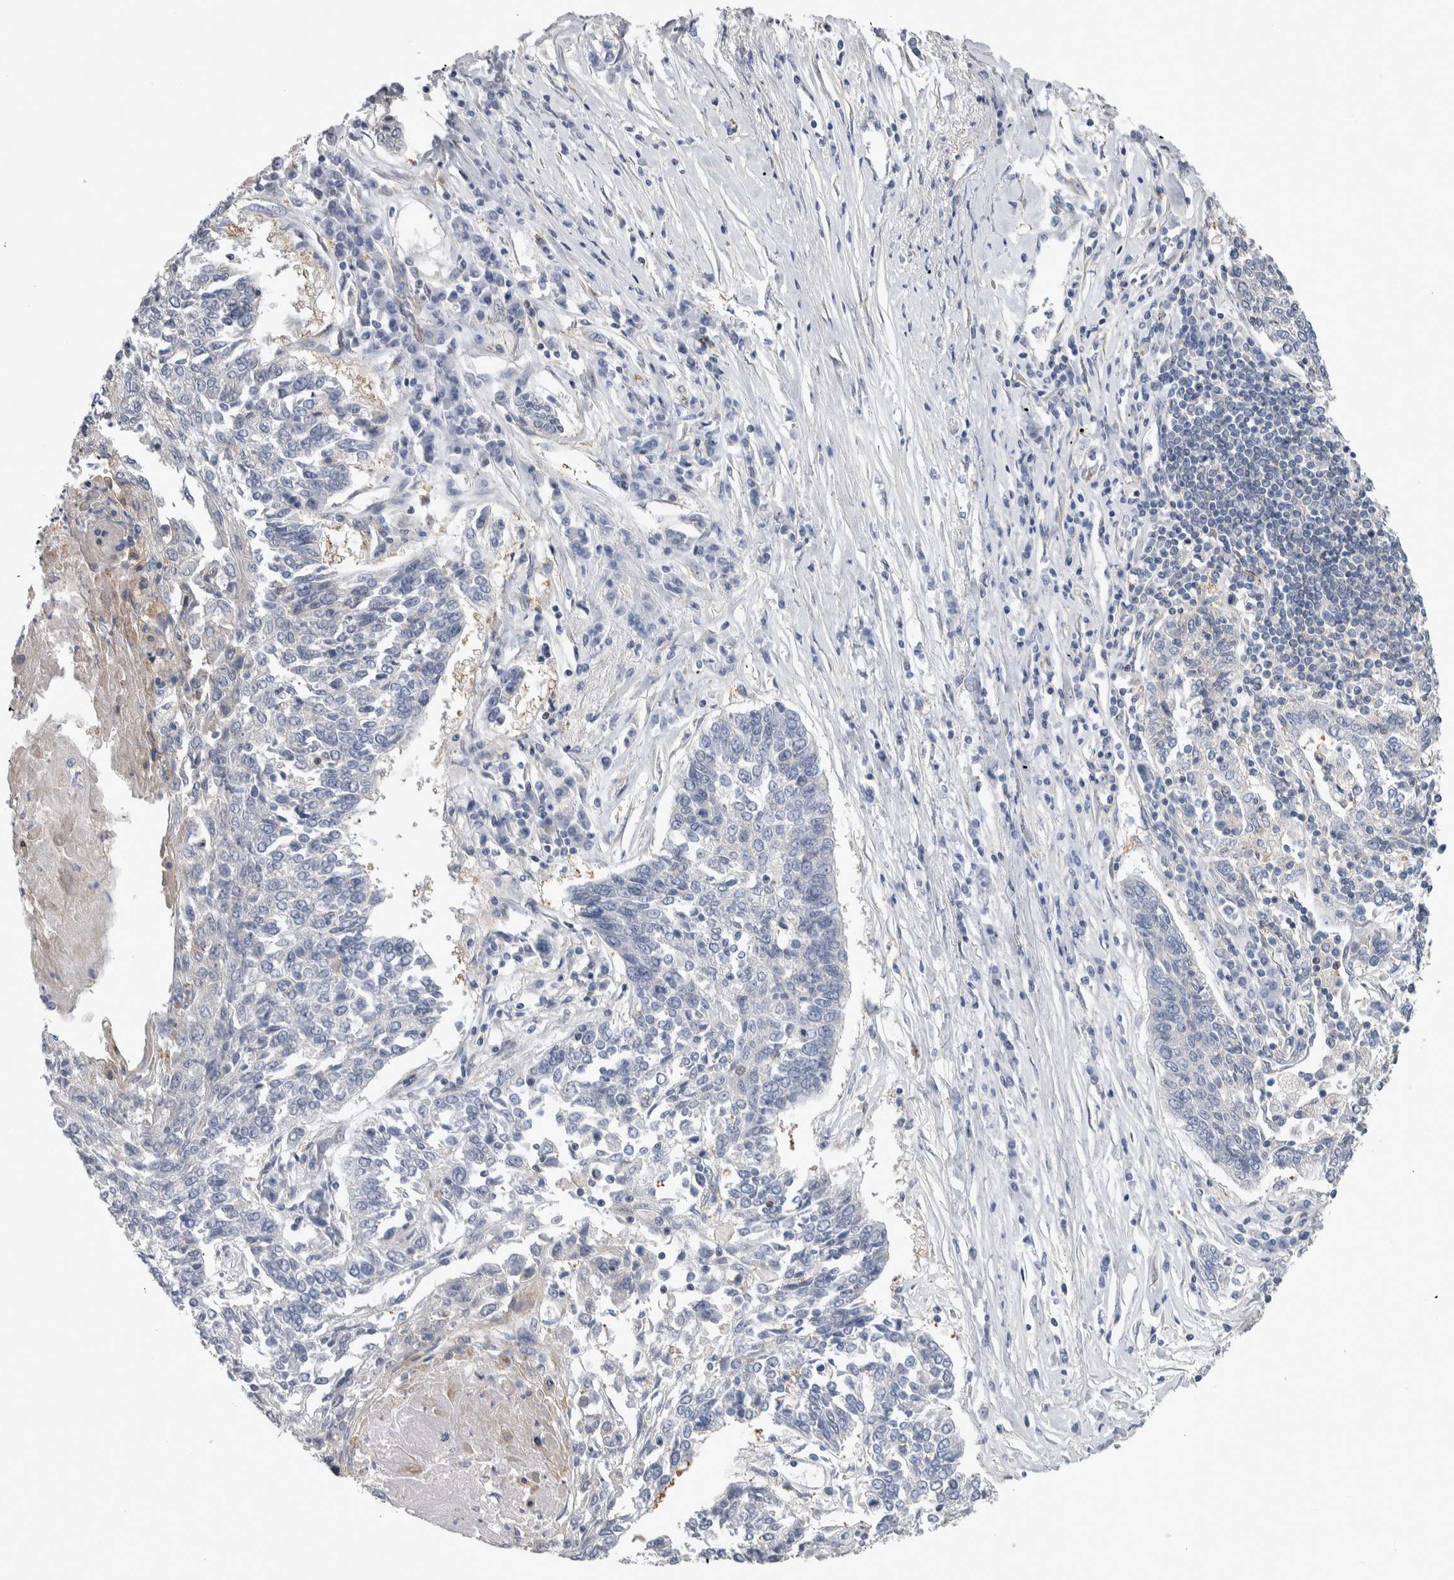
{"staining": {"intensity": "negative", "quantity": "none", "location": "none"}, "tissue": "lung cancer", "cell_type": "Tumor cells", "image_type": "cancer", "snomed": [{"axis": "morphology", "description": "Normal tissue, NOS"}, {"axis": "morphology", "description": "Squamous cell carcinoma, NOS"}, {"axis": "topography", "description": "Cartilage tissue"}, {"axis": "topography", "description": "Bronchus"}, {"axis": "topography", "description": "Lung"}], "caption": "Immunohistochemistry (IHC) histopathology image of human lung cancer stained for a protein (brown), which demonstrates no expression in tumor cells.", "gene": "TAX1BP1", "patient": {"sex": "female", "age": 49}}